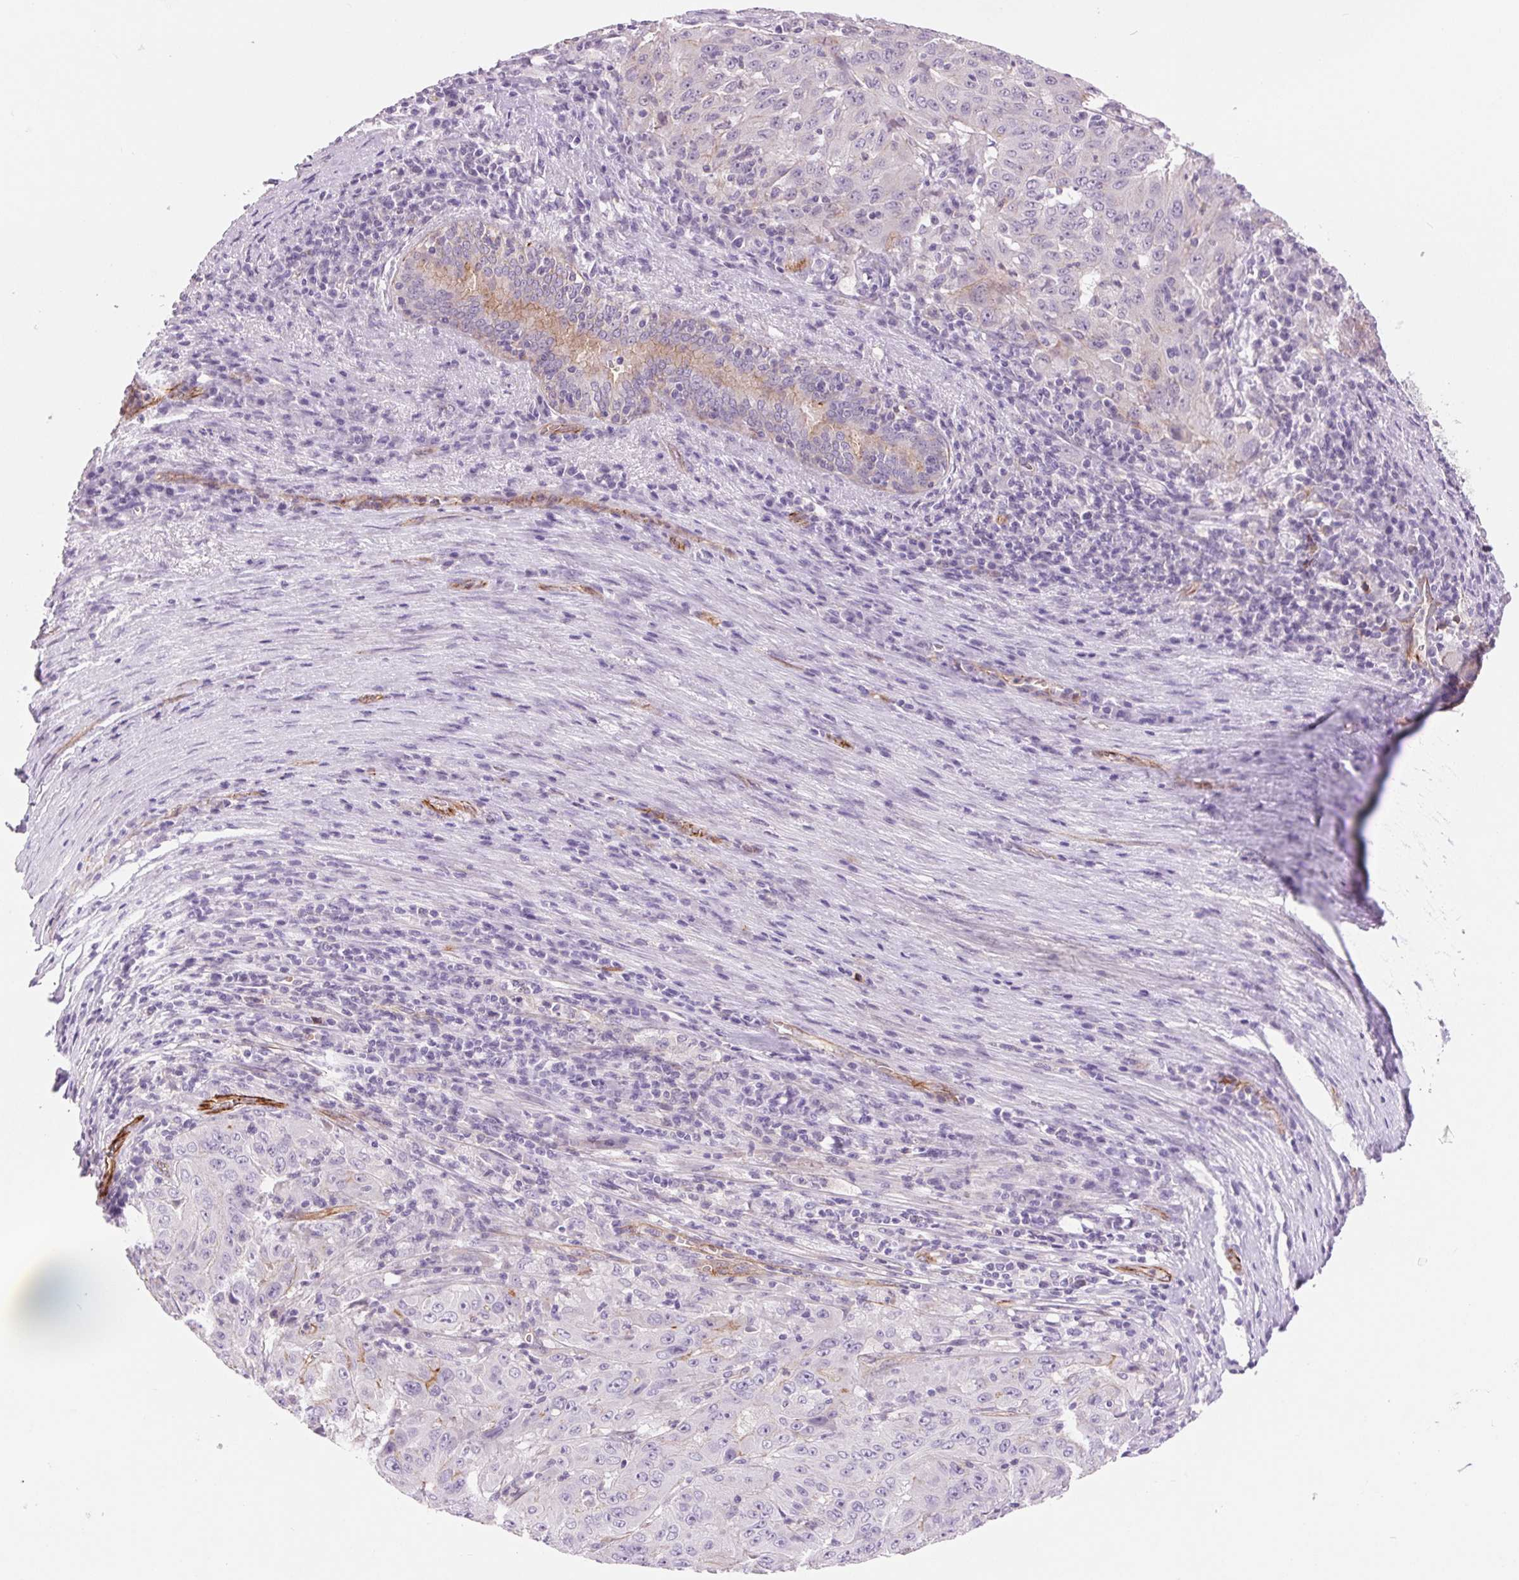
{"staining": {"intensity": "negative", "quantity": "none", "location": "none"}, "tissue": "pancreatic cancer", "cell_type": "Tumor cells", "image_type": "cancer", "snomed": [{"axis": "morphology", "description": "Adenocarcinoma, NOS"}, {"axis": "topography", "description": "Pancreas"}], "caption": "Immunohistochemical staining of pancreatic cancer (adenocarcinoma) exhibits no significant expression in tumor cells.", "gene": "DIXDC1", "patient": {"sex": "male", "age": 63}}